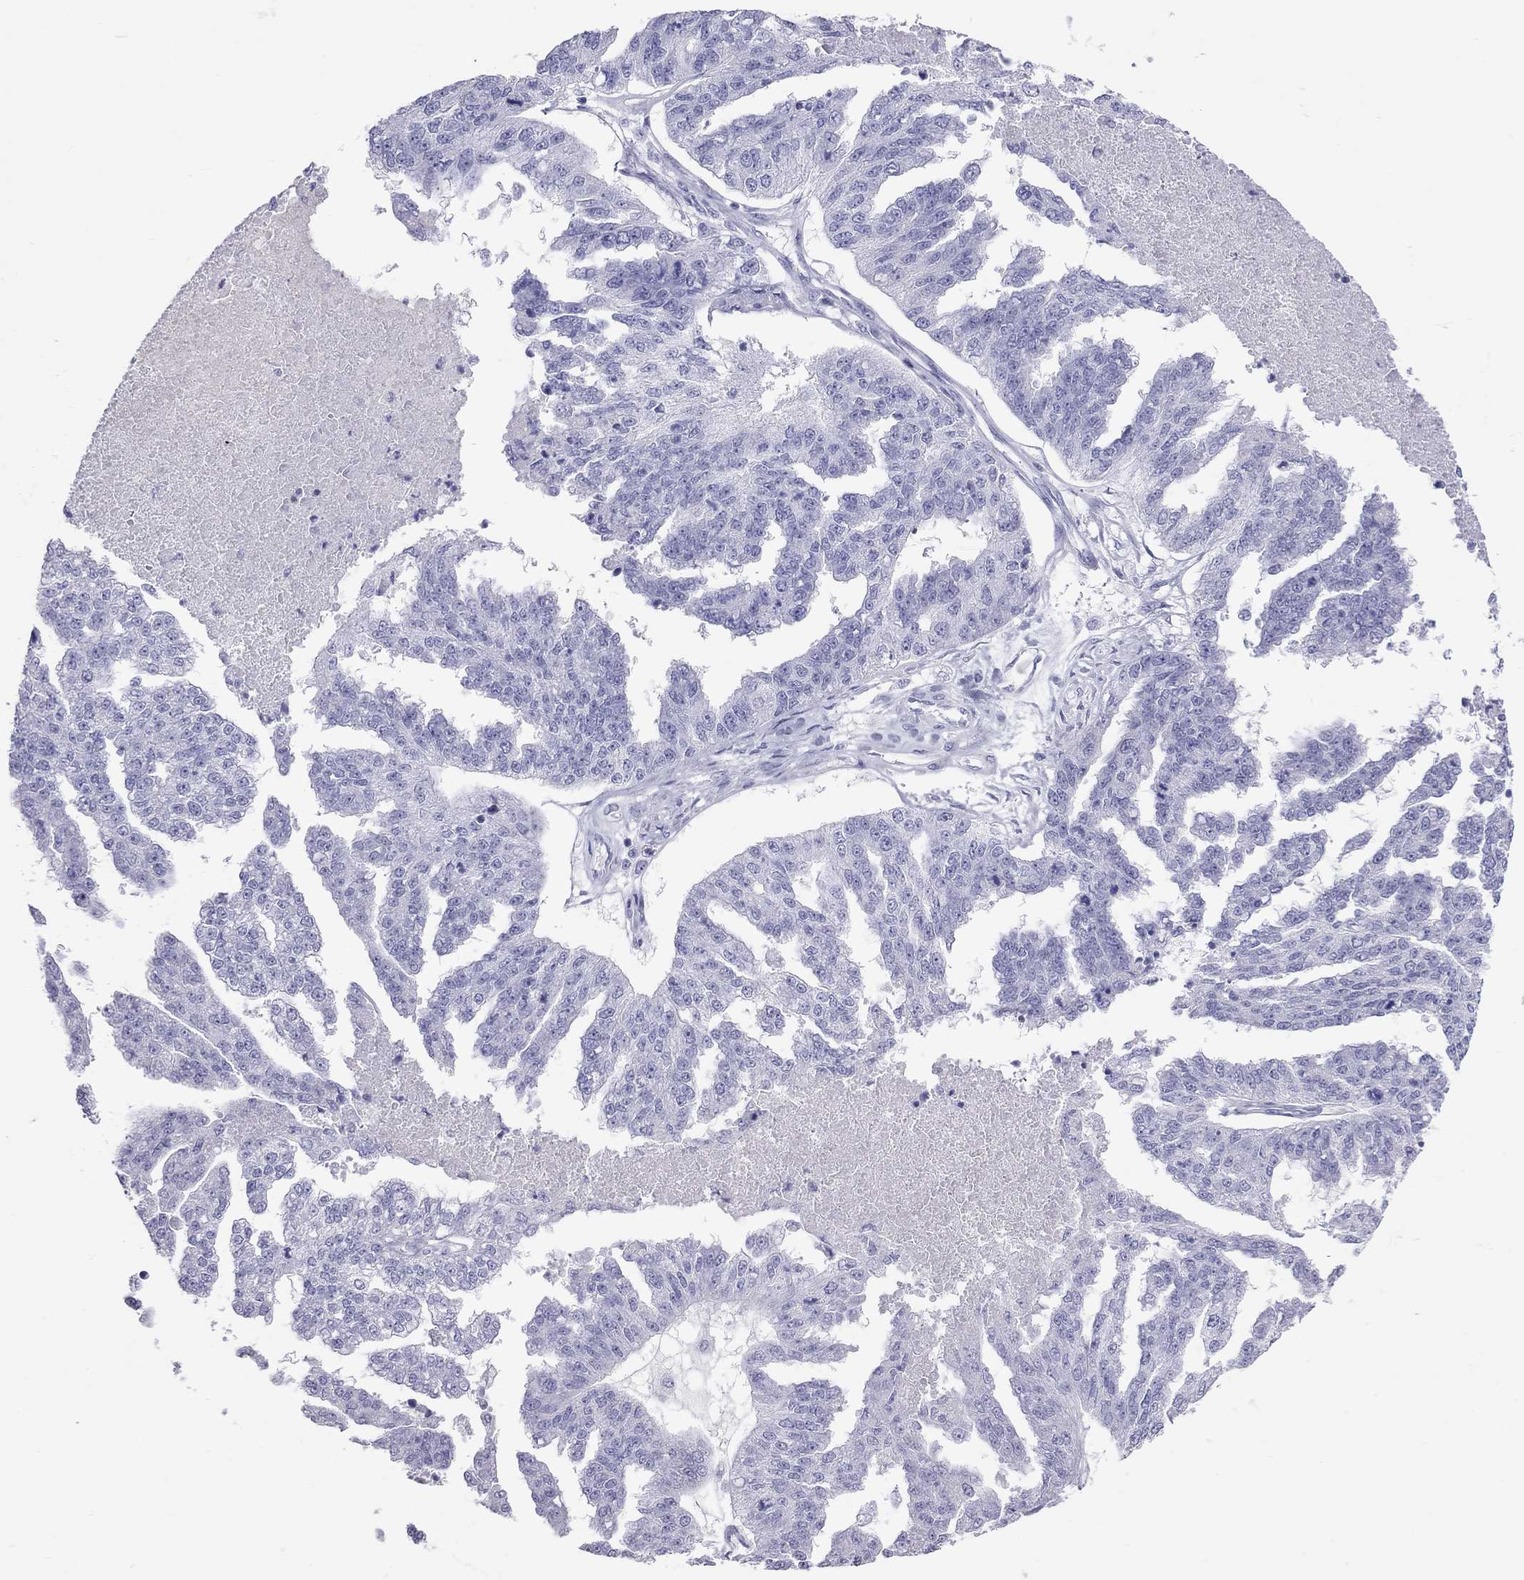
{"staining": {"intensity": "negative", "quantity": "none", "location": "none"}, "tissue": "ovarian cancer", "cell_type": "Tumor cells", "image_type": "cancer", "snomed": [{"axis": "morphology", "description": "Cystadenocarcinoma, serous, NOS"}, {"axis": "topography", "description": "Ovary"}], "caption": "DAB immunohistochemical staining of ovarian serous cystadenocarcinoma displays no significant staining in tumor cells. (Brightfield microscopy of DAB (3,3'-diaminobenzidine) IHC at high magnification).", "gene": "STAG3", "patient": {"sex": "female", "age": 58}}